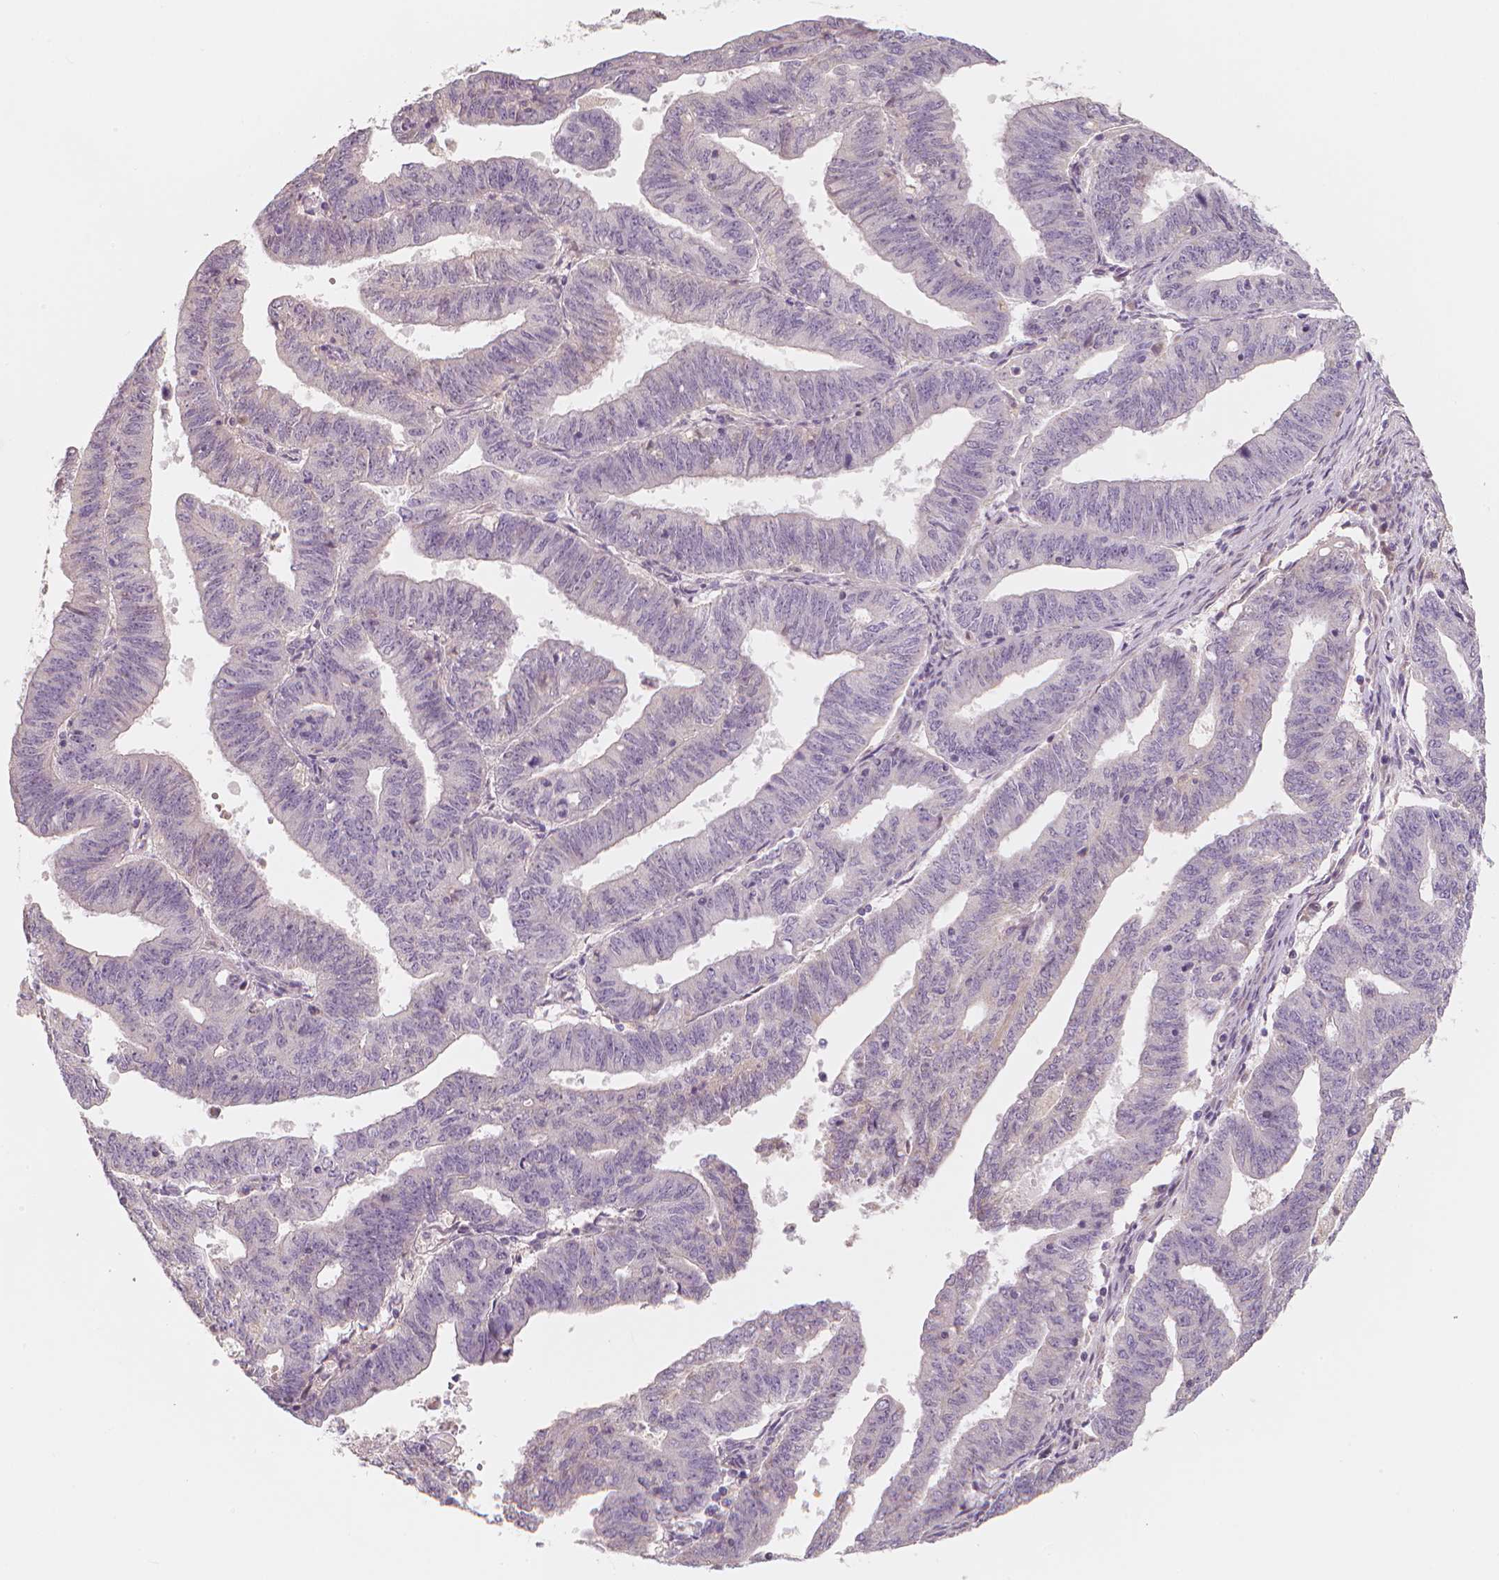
{"staining": {"intensity": "negative", "quantity": "none", "location": "none"}, "tissue": "endometrial cancer", "cell_type": "Tumor cells", "image_type": "cancer", "snomed": [{"axis": "morphology", "description": "Adenocarcinoma, NOS"}, {"axis": "topography", "description": "Endometrium"}], "caption": "This is an IHC image of adenocarcinoma (endometrial). There is no positivity in tumor cells.", "gene": "RNASE7", "patient": {"sex": "female", "age": 82}}